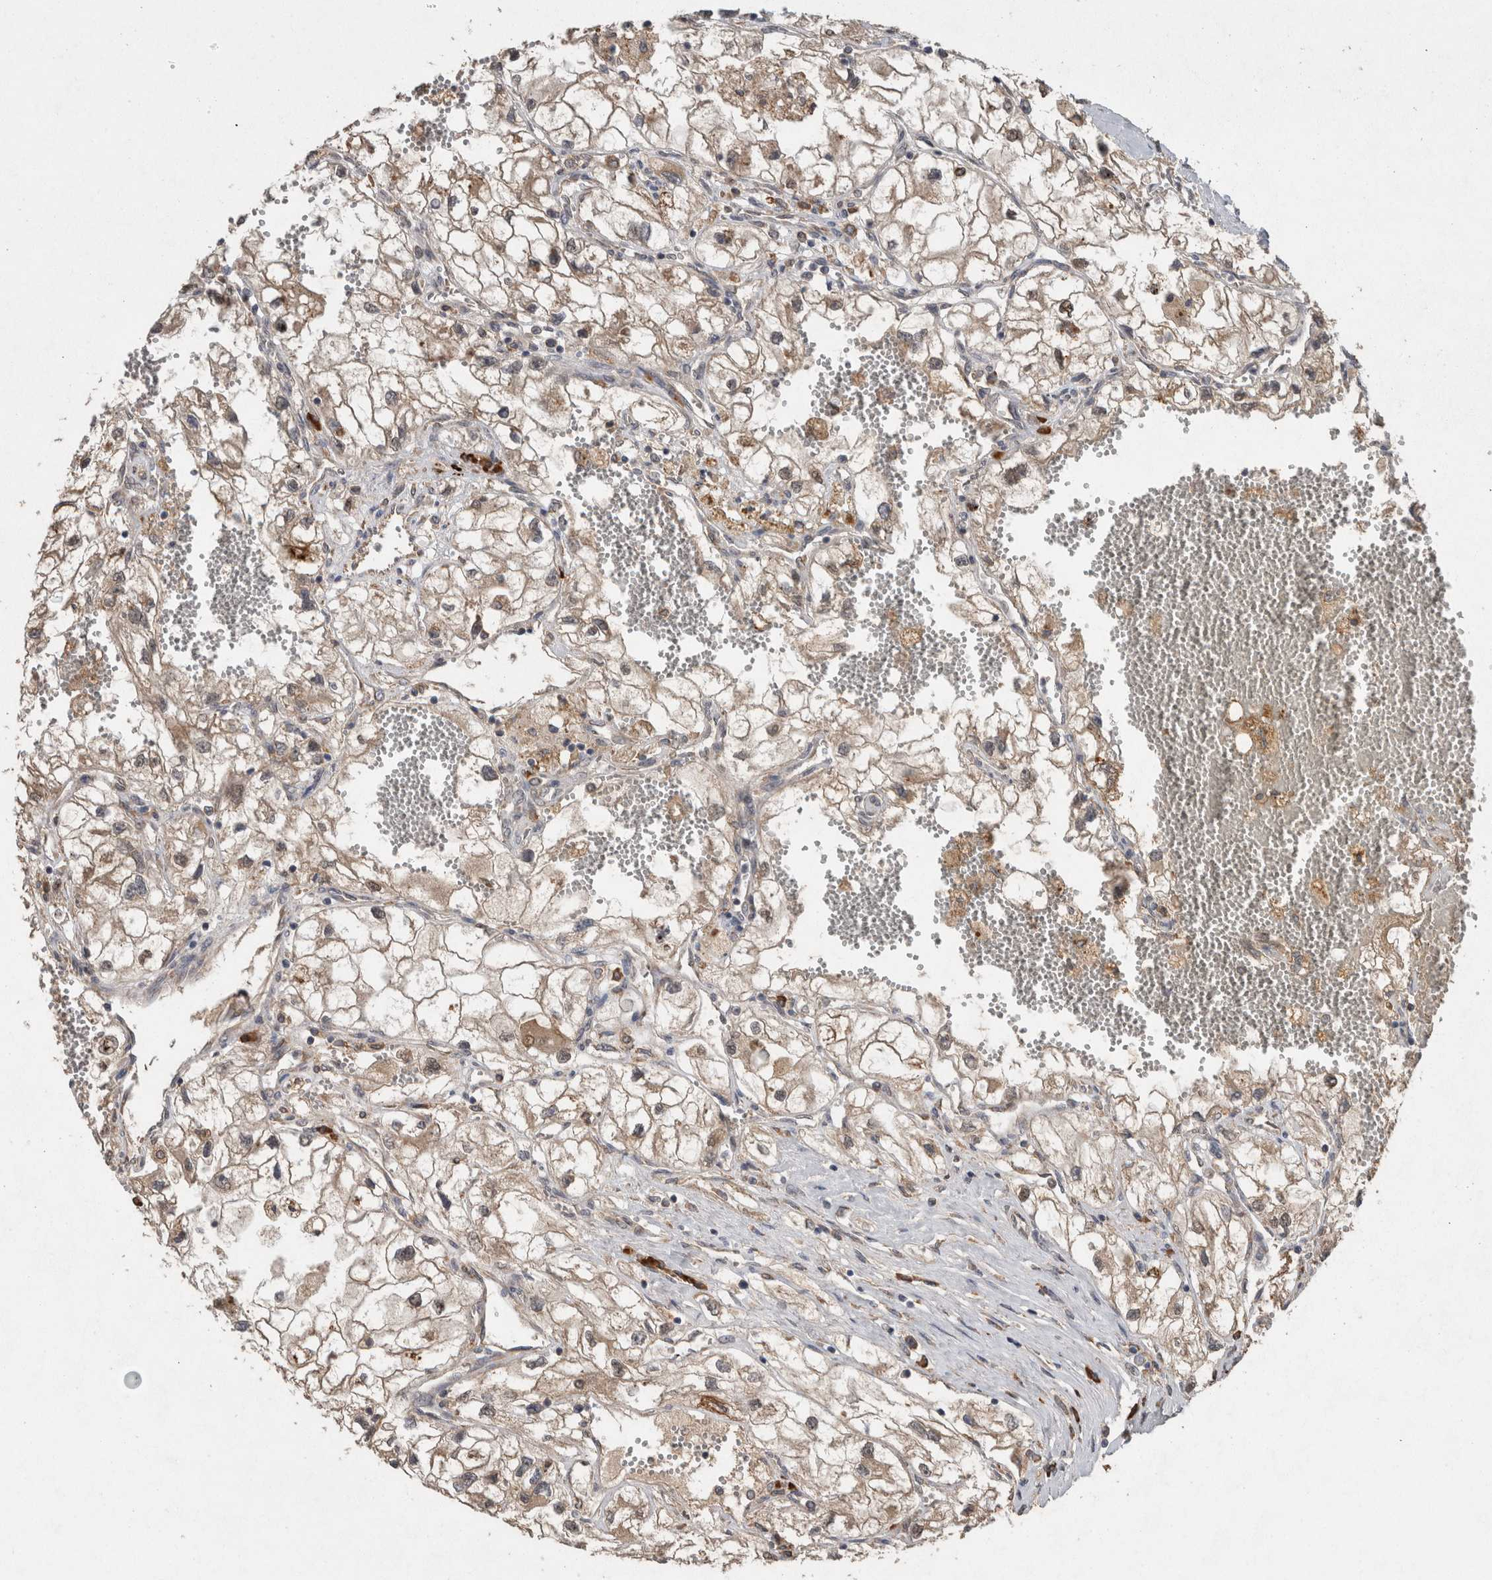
{"staining": {"intensity": "weak", "quantity": ">75%", "location": "cytoplasmic/membranous"}, "tissue": "renal cancer", "cell_type": "Tumor cells", "image_type": "cancer", "snomed": [{"axis": "morphology", "description": "Adenocarcinoma, NOS"}, {"axis": "topography", "description": "Kidney"}], "caption": "Immunohistochemistry (IHC) micrograph of adenocarcinoma (renal) stained for a protein (brown), which reveals low levels of weak cytoplasmic/membranous expression in about >75% of tumor cells.", "gene": "ADGRL3", "patient": {"sex": "female", "age": 70}}